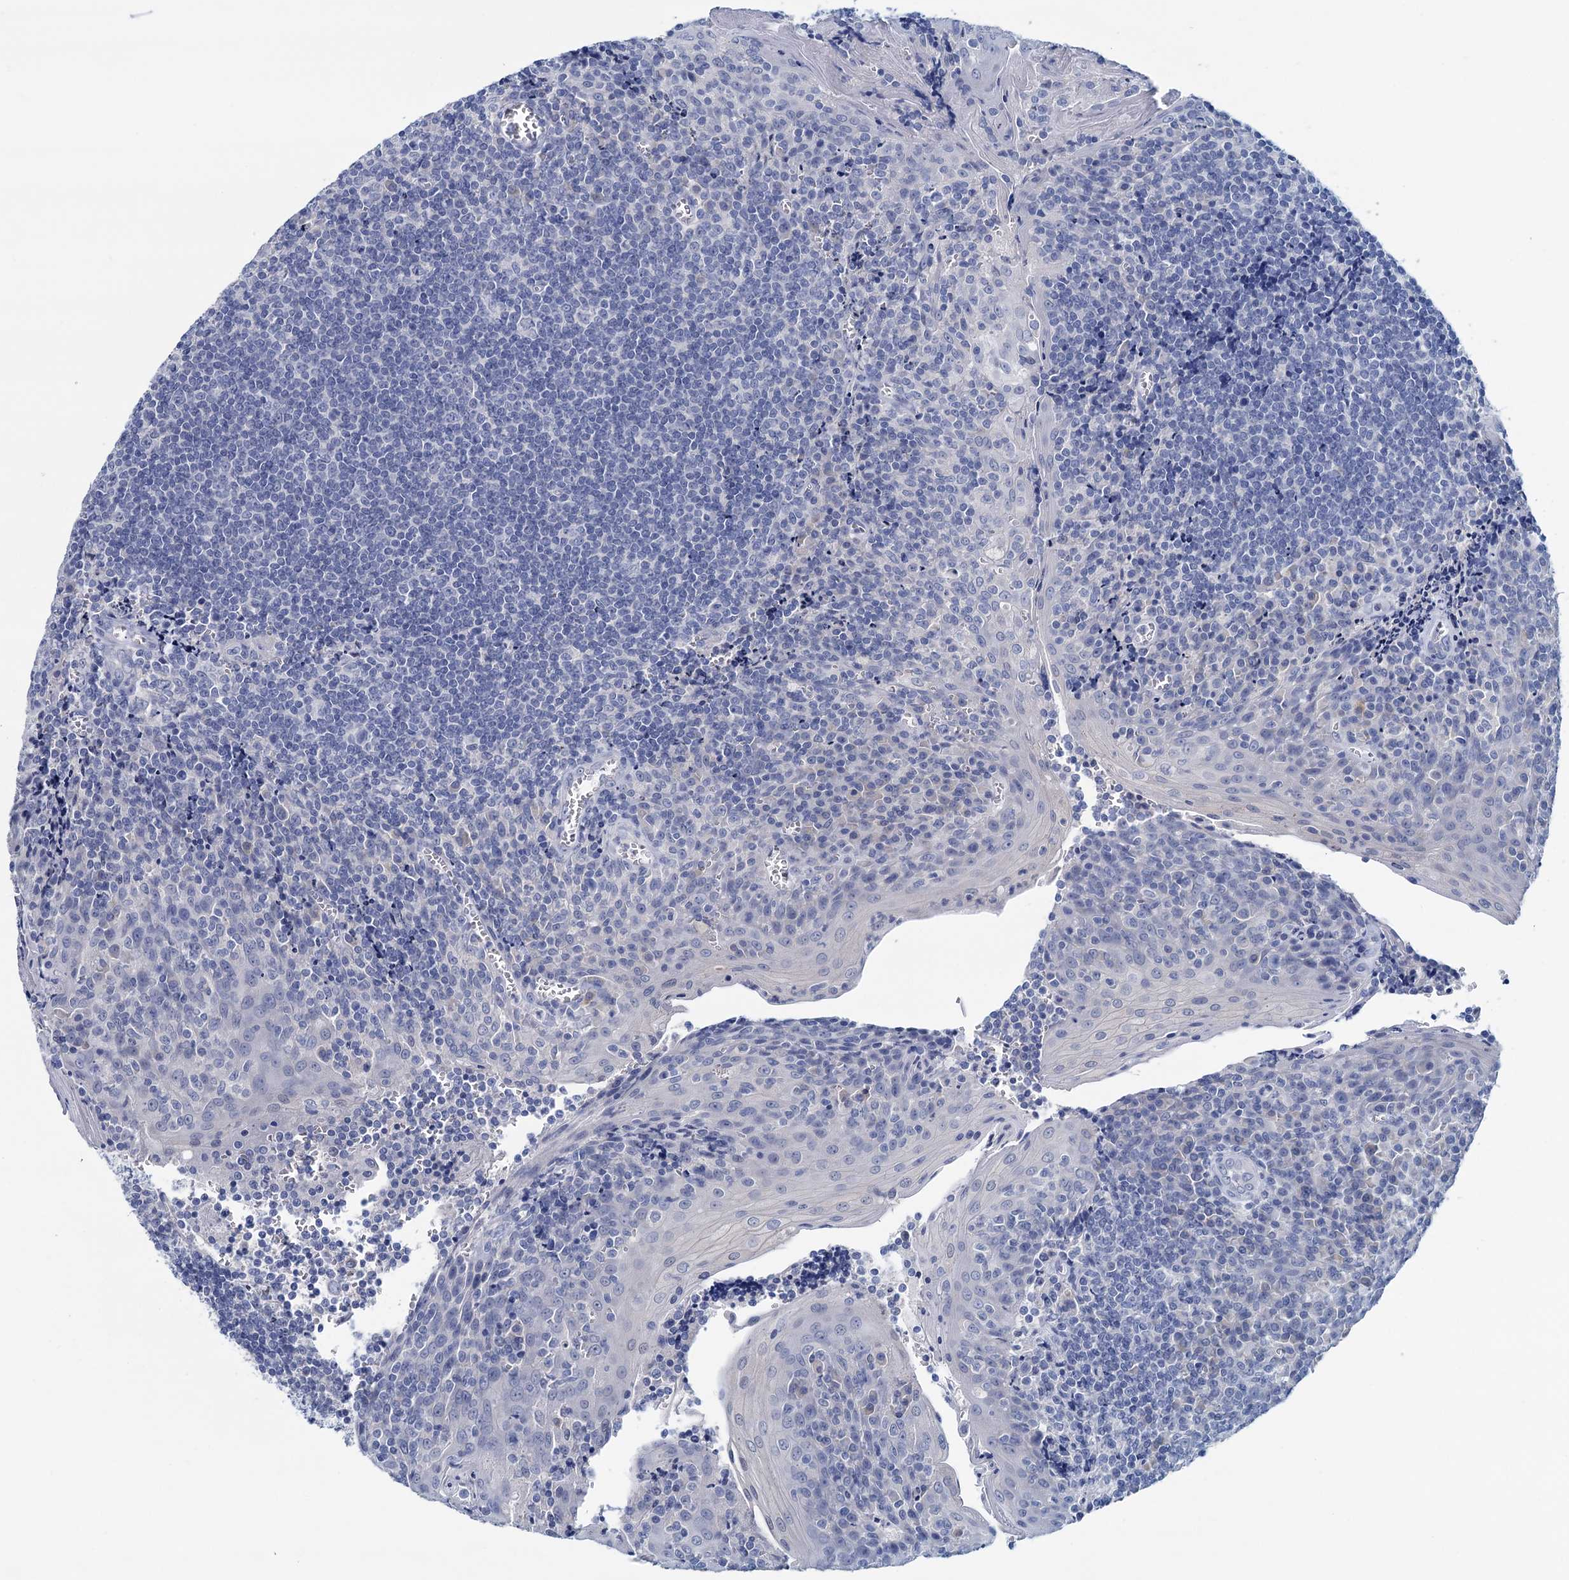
{"staining": {"intensity": "negative", "quantity": "none", "location": "none"}, "tissue": "tonsil", "cell_type": "Germinal center cells", "image_type": "normal", "snomed": [{"axis": "morphology", "description": "Normal tissue, NOS"}, {"axis": "topography", "description": "Tonsil"}], "caption": "Germinal center cells show no significant staining in unremarkable tonsil. Nuclei are stained in blue.", "gene": "MYOZ3", "patient": {"sex": "male", "age": 27}}